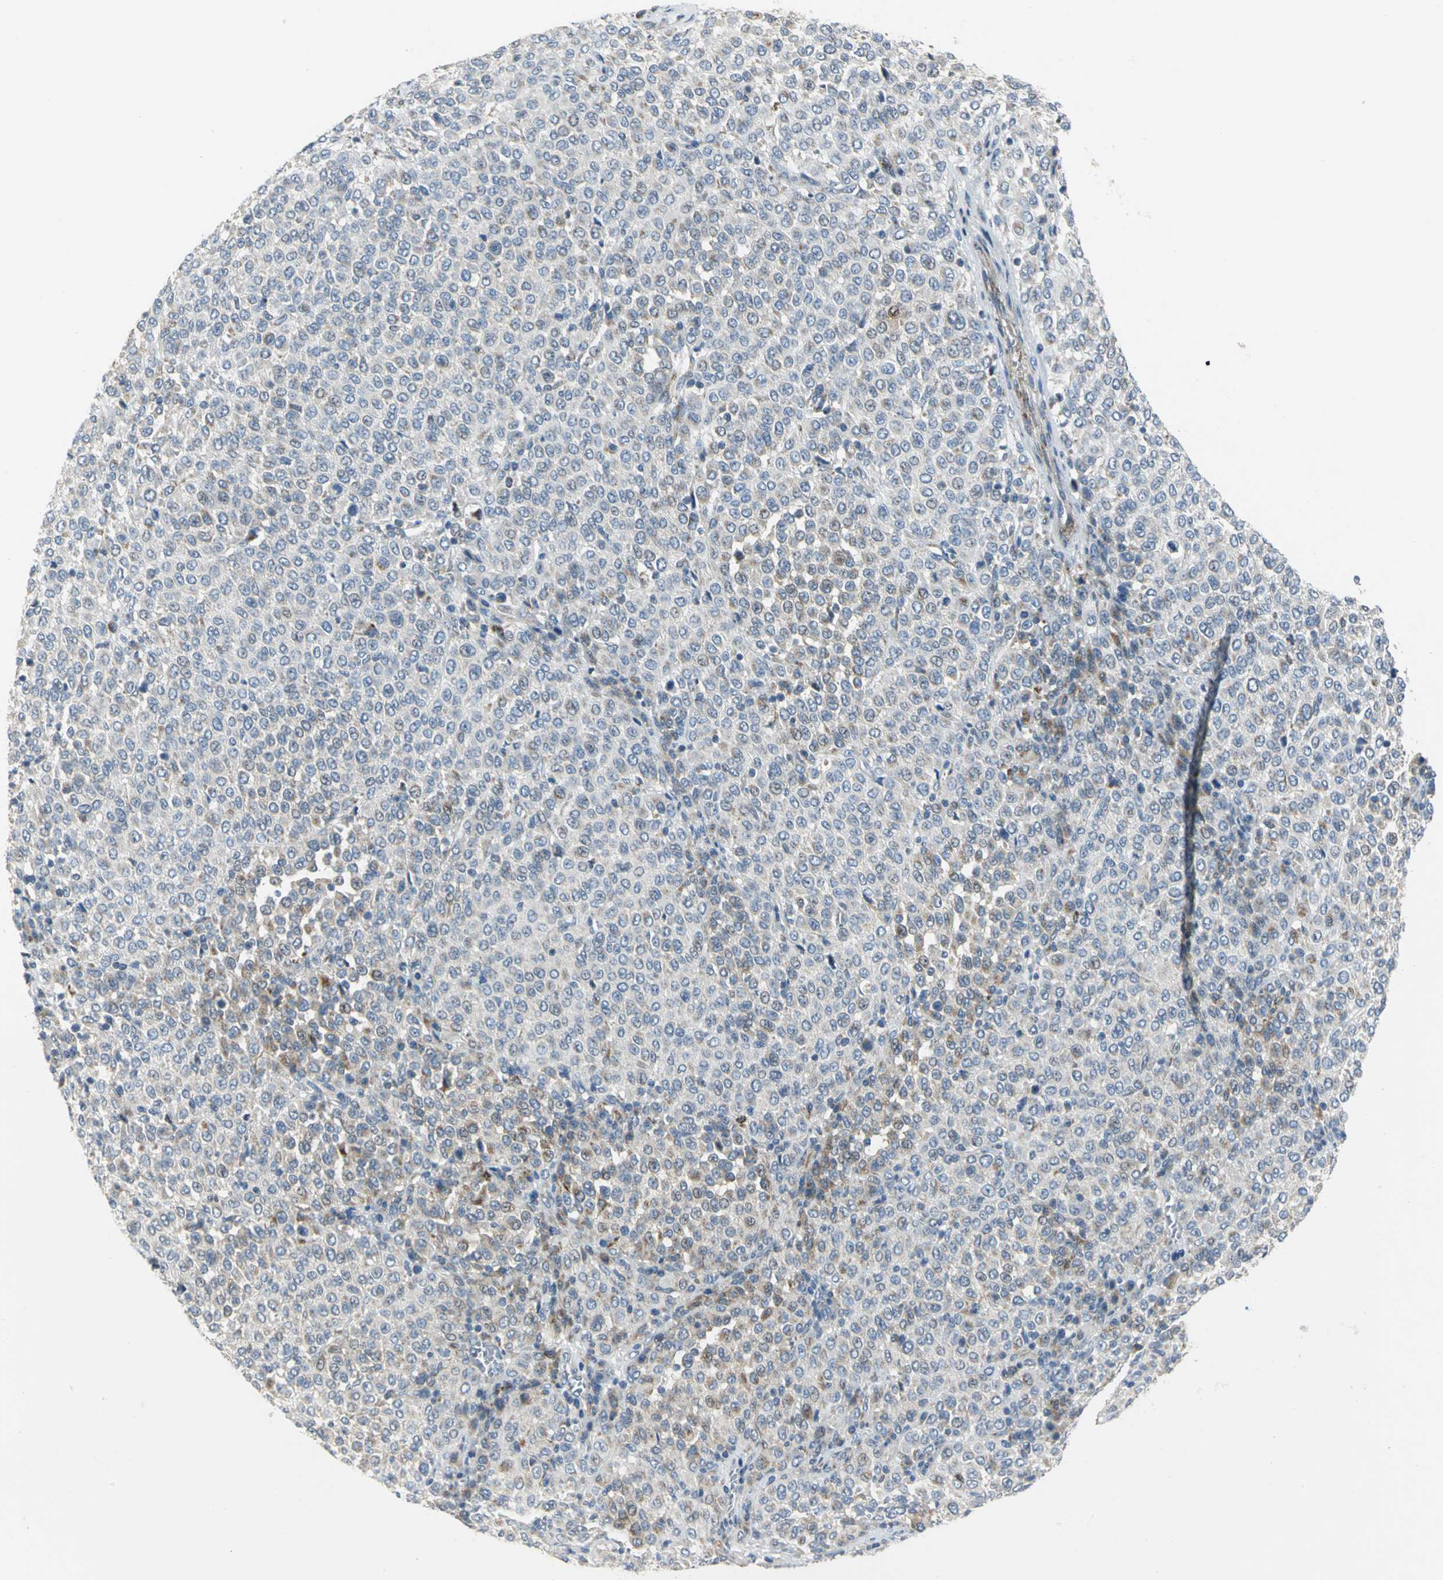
{"staining": {"intensity": "moderate", "quantity": "25%-75%", "location": "cytoplasmic/membranous"}, "tissue": "melanoma", "cell_type": "Tumor cells", "image_type": "cancer", "snomed": [{"axis": "morphology", "description": "Malignant melanoma, Metastatic site"}, {"axis": "topography", "description": "Pancreas"}], "caption": "Melanoma tissue exhibits moderate cytoplasmic/membranous staining in approximately 25%-75% of tumor cells", "gene": "SPPL2B", "patient": {"sex": "female", "age": 30}}